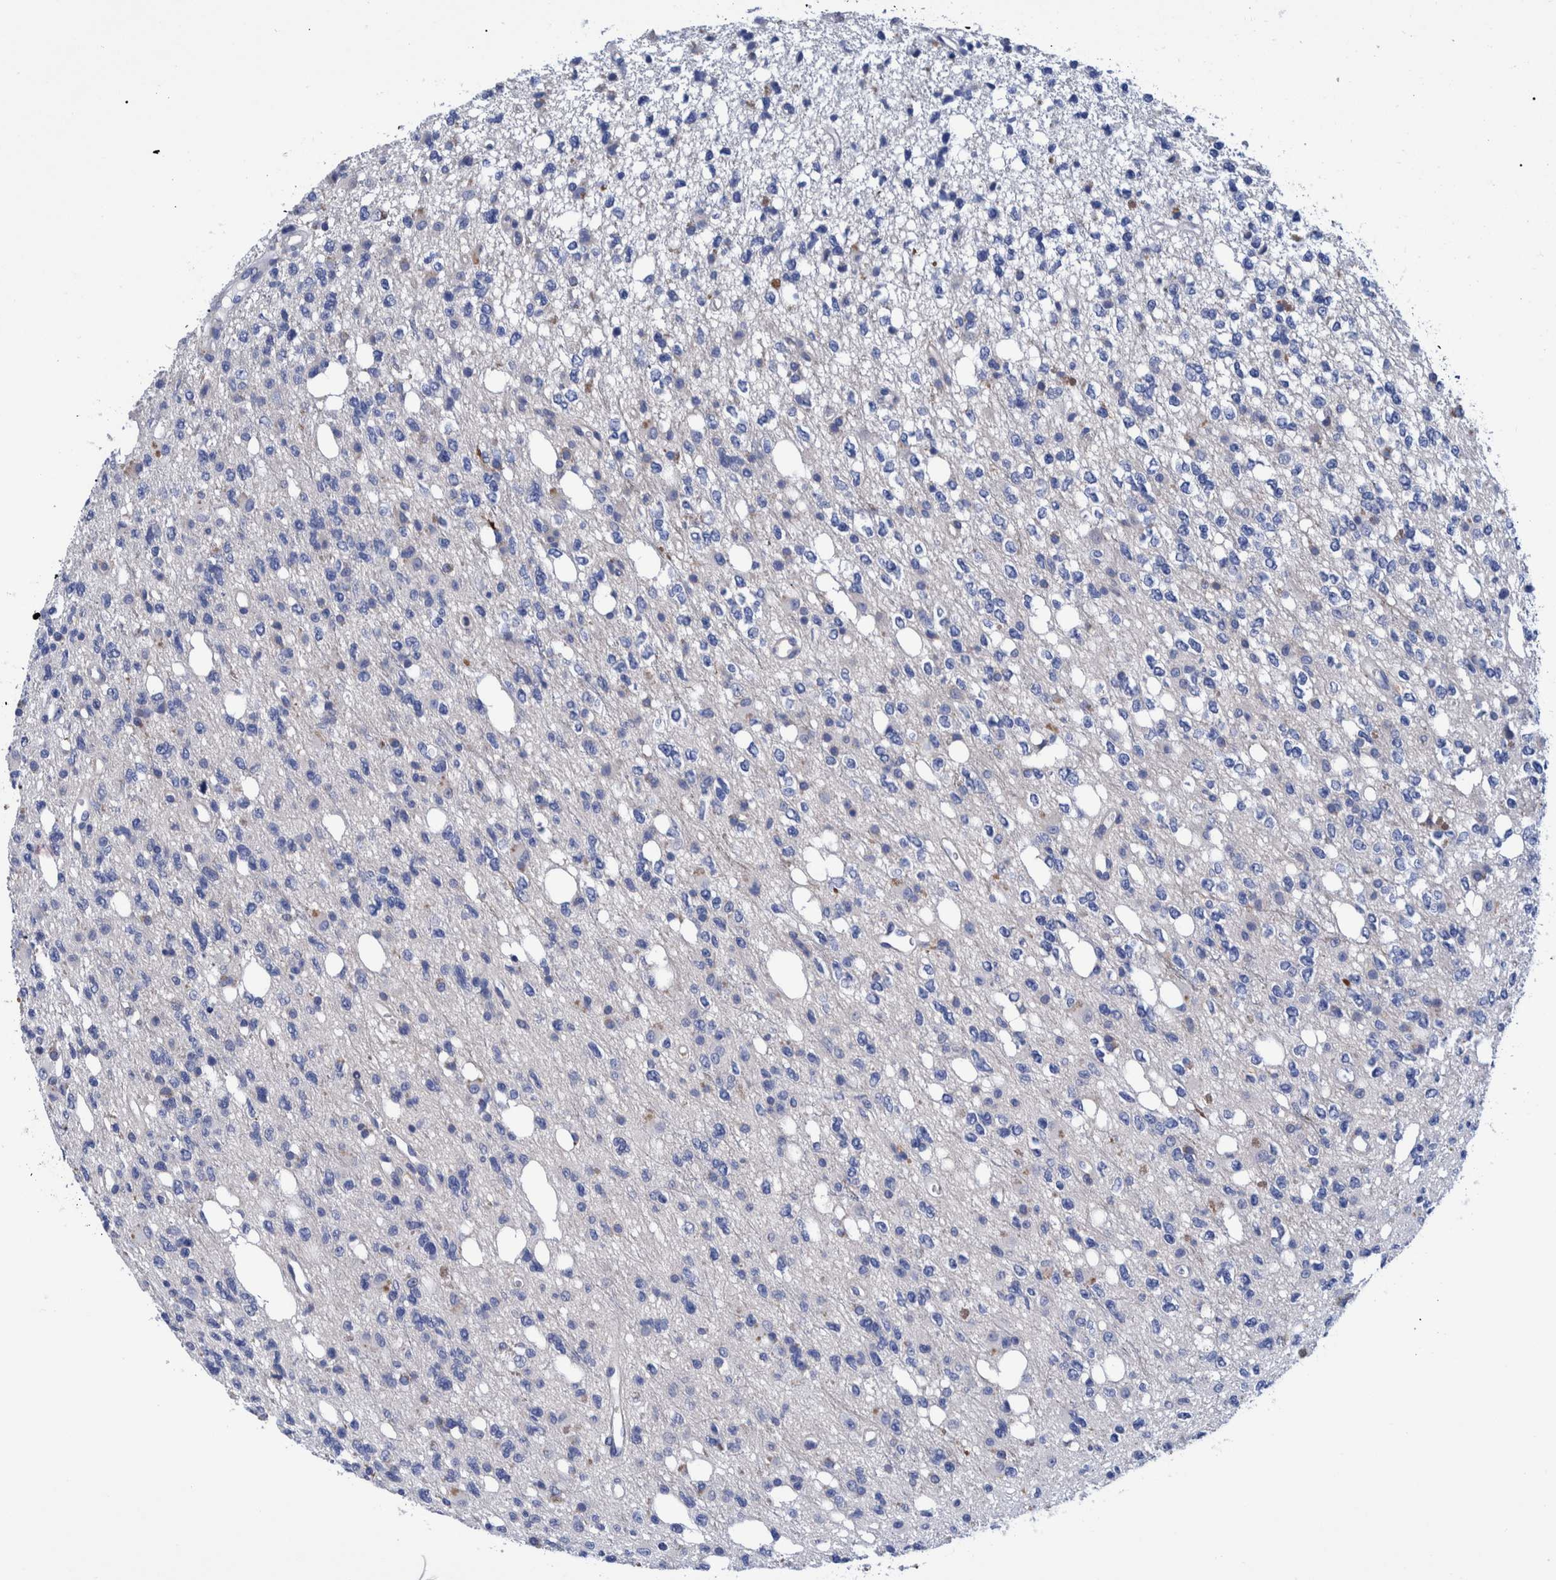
{"staining": {"intensity": "negative", "quantity": "none", "location": "none"}, "tissue": "glioma", "cell_type": "Tumor cells", "image_type": "cancer", "snomed": [{"axis": "morphology", "description": "Glioma, malignant, High grade"}, {"axis": "topography", "description": "Brain"}], "caption": "Photomicrograph shows no protein positivity in tumor cells of glioma tissue.", "gene": "MKS1", "patient": {"sex": "female", "age": 62}}